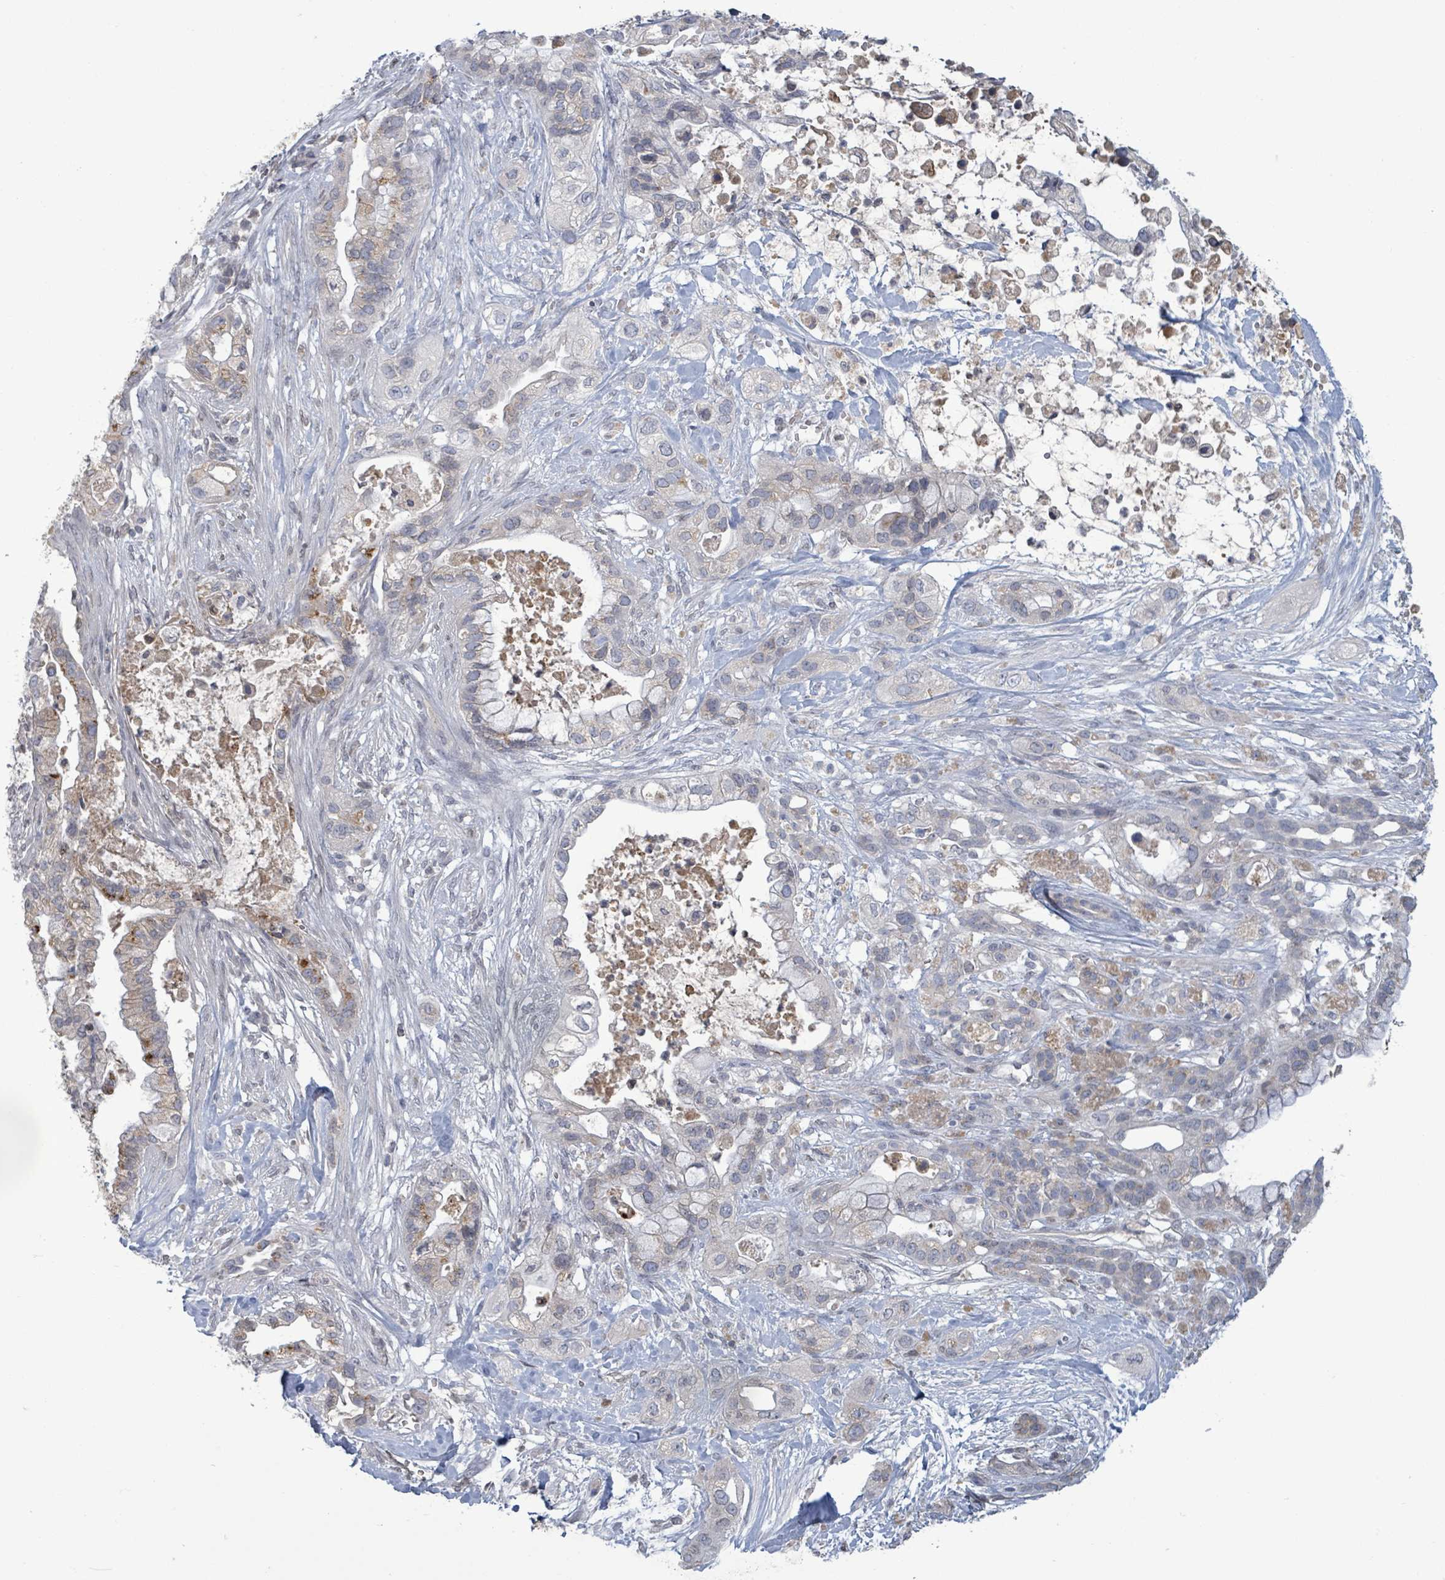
{"staining": {"intensity": "negative", "quantity": "none", "location": "none"}, "tissue": "pancreatic cancer", "cell_type": "Tumor cells", "image_type": "cancer", "snomed": [{"axis": "morphology", "description": "Adenocarcinoma, NOS"}, {"axis": "topography", "description": "Pancreas"}], "caption": "Photomicrograph shows no protein positivity in tumor cells of pancreatic cancer (adenocarcinoma) tissue.", "gene": "GRM8", "patient": {"sex": "male", "age": 44}}